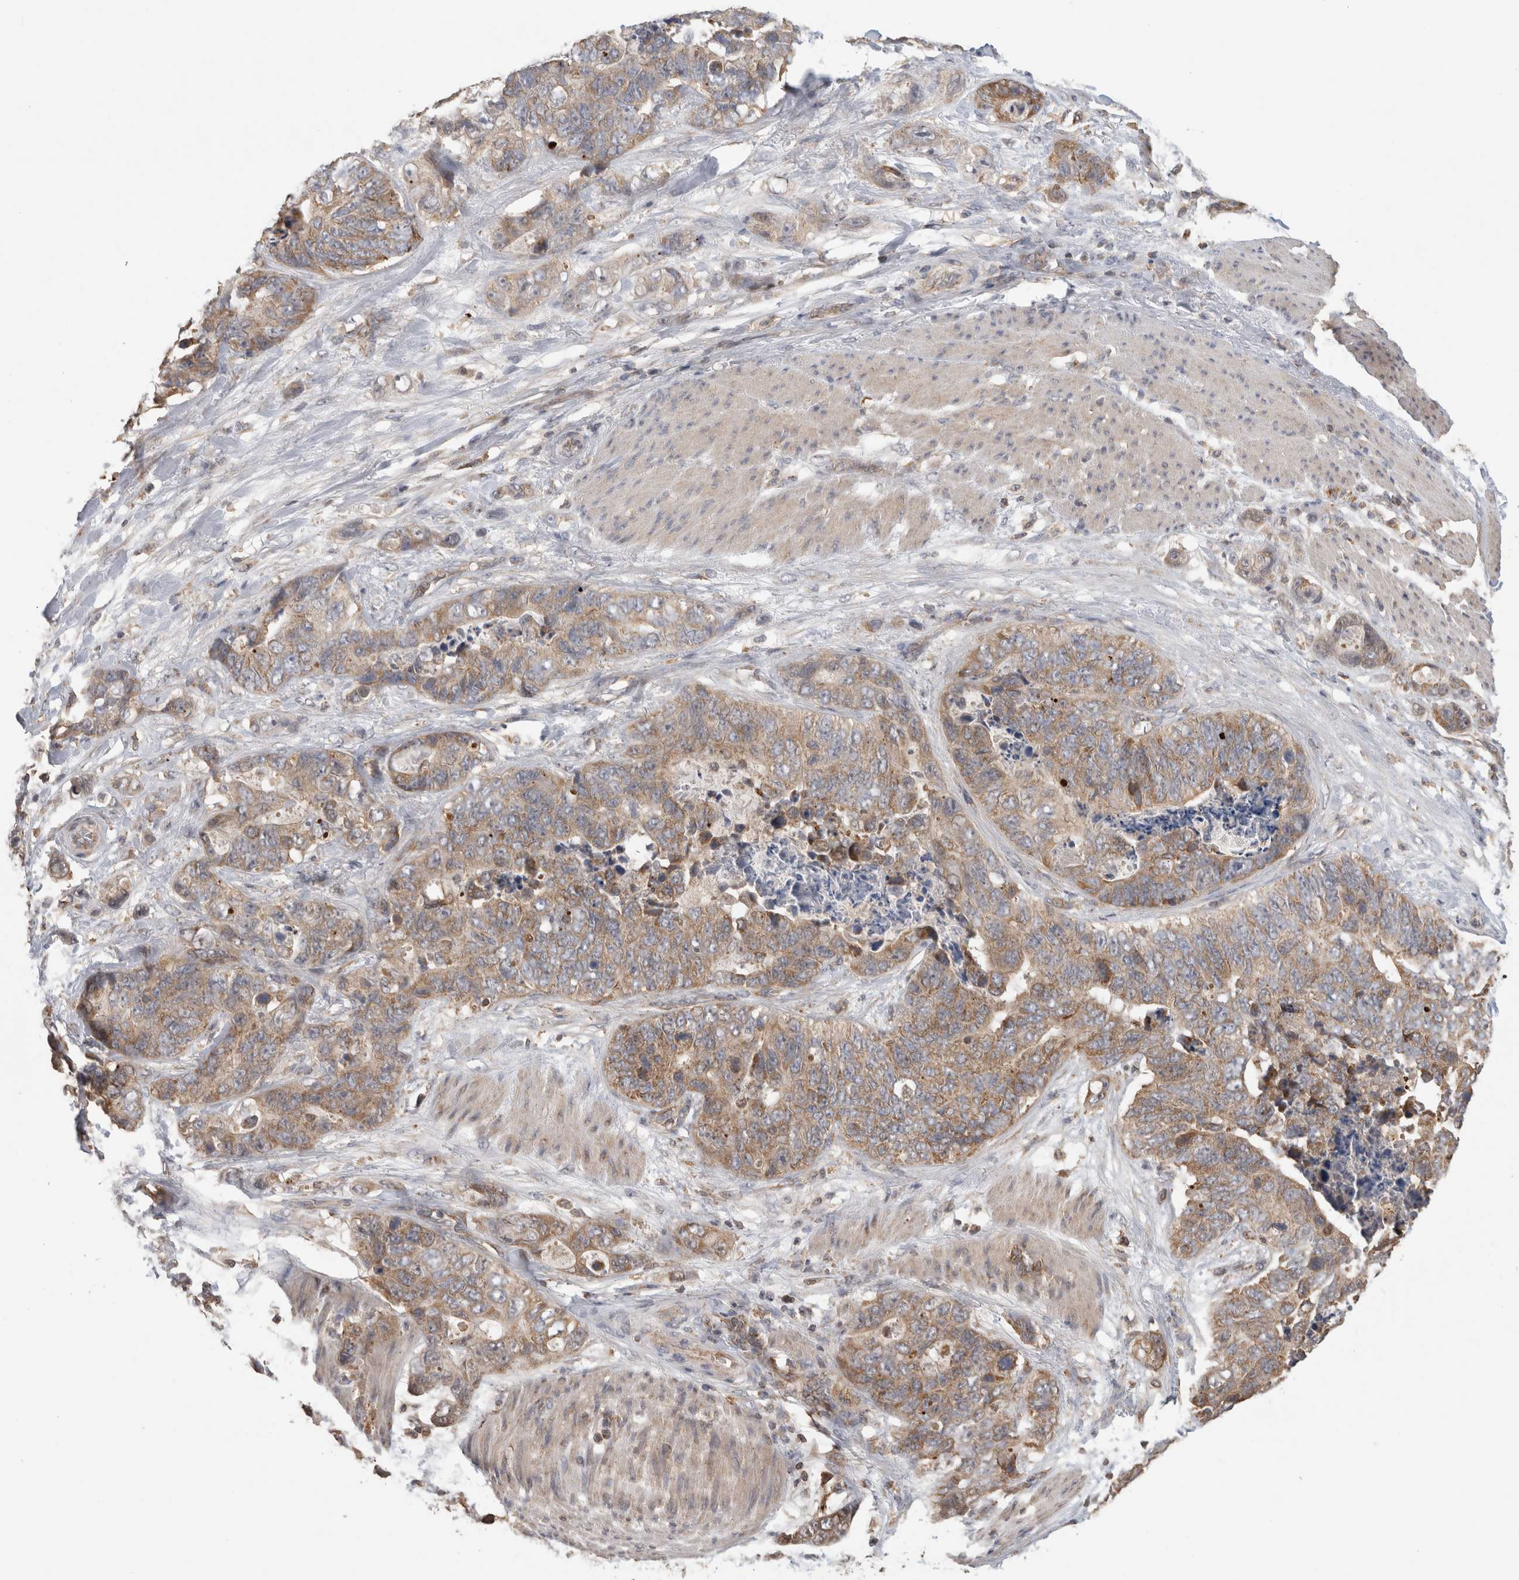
{"staining": {"intensity": "moderate", "quantity": ">75%", "location": "cytoplasmic/membranous"}, "tissue": "stomach cancer", "cell_type": "Tumor cells", "image_type": "cancer", "snomed": [{"axis": "morphology", "description": "Normal tissue, NOS"}, {"axis": "morphology", "description": "Adenocarcinoma, NOS"}, {"axis": "topography", "description": "Stomach"}], "caption": "A high-resolution image shows immunohistochemistry staining of adenocarcinoma (stomach), which reveals moderate cytoplasmic/membranous positivity in about >75% of tumor cells.", "gene": "IMMP2L", "patient": {"sex": "female", "age": 89}}